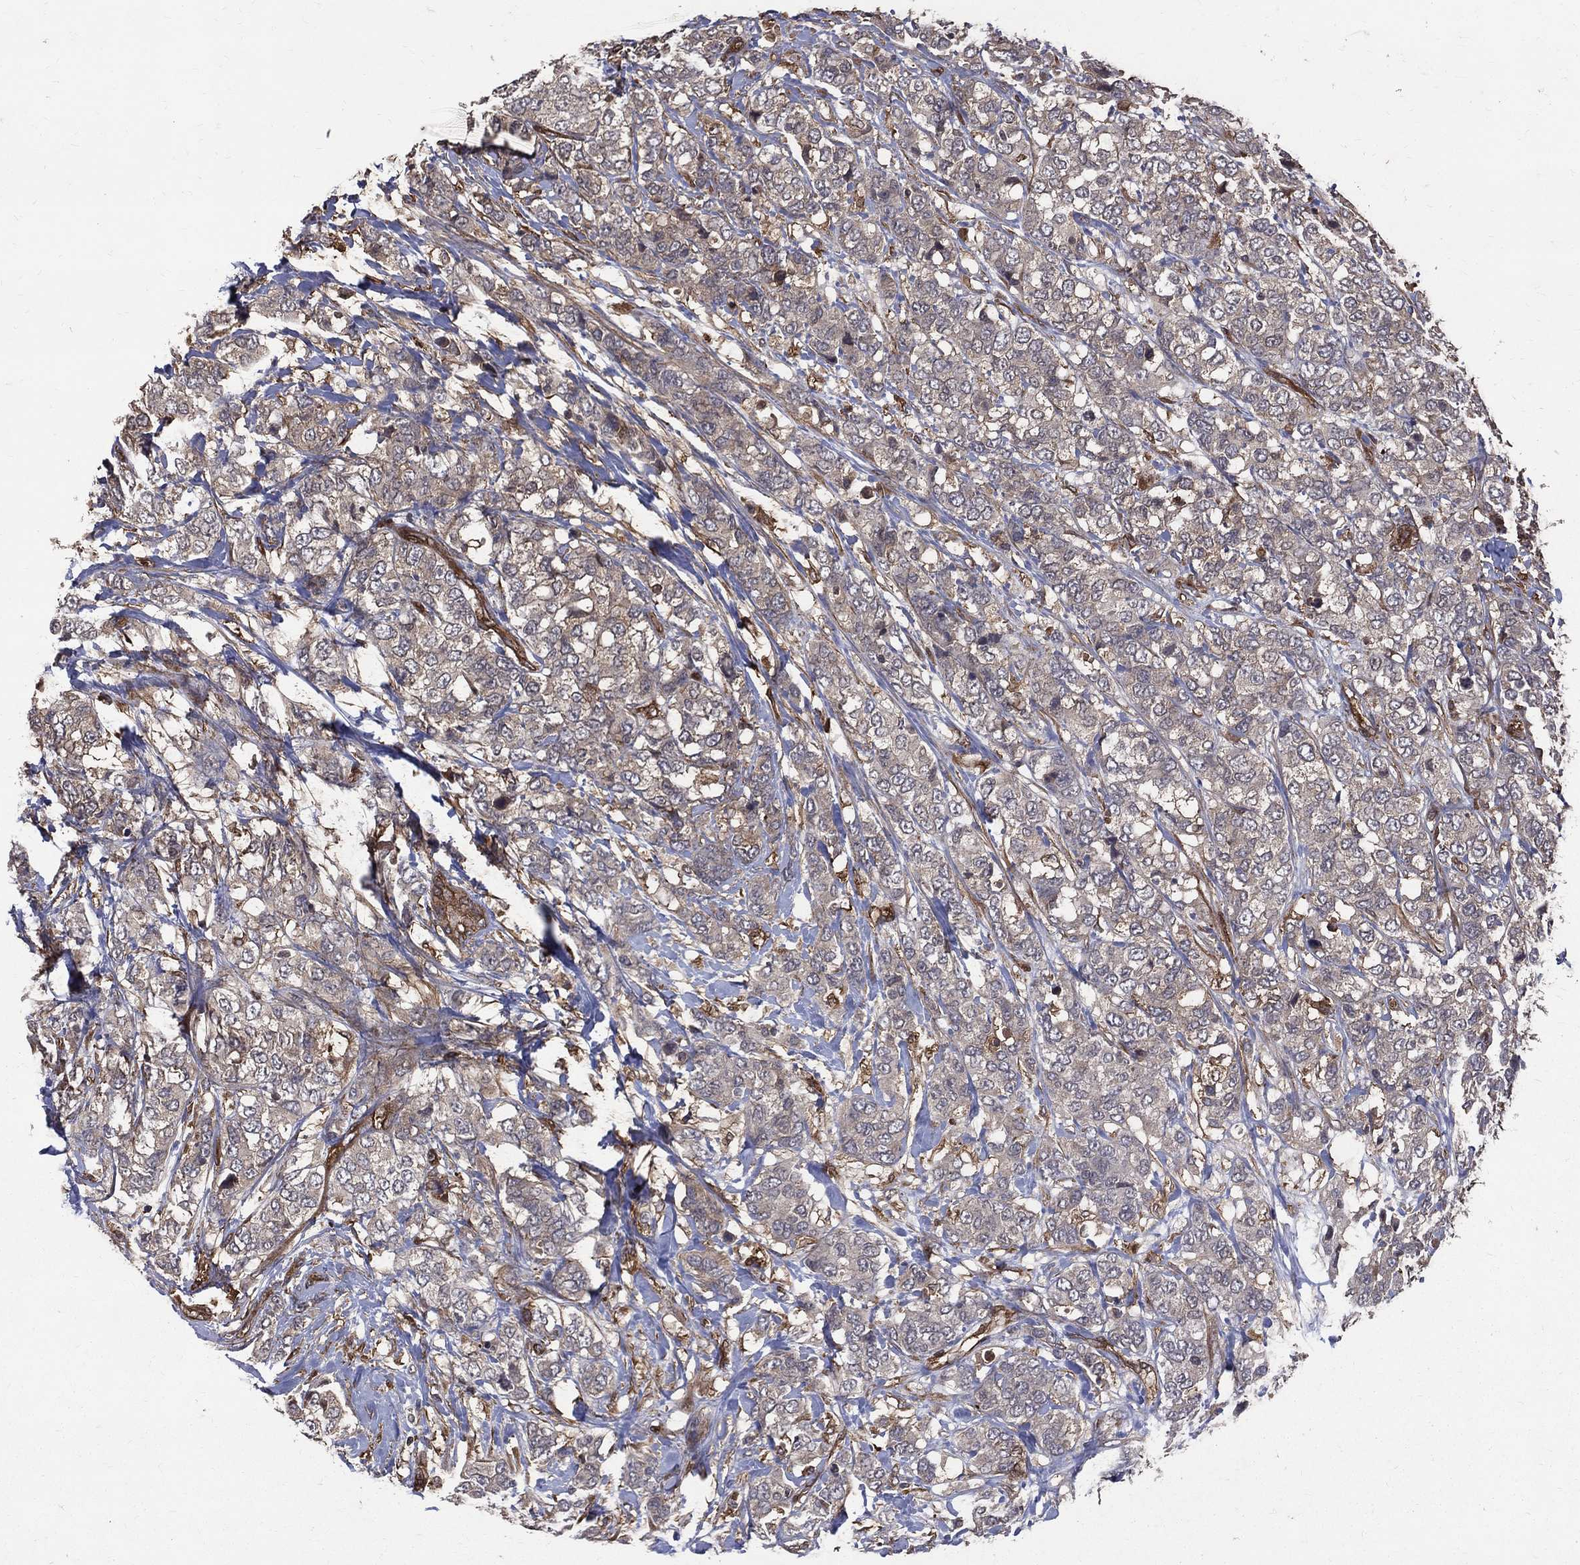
{"staining": {"intensity": "weak", "quantity": "<25%", "location": "cytoplasmic/membranous"}, "tissue": "breast cancer", "cell_type": "Tumor cells", "image_type": "cancer", "snomed": [{"axis": "morphology", "description": "Lobular carcinoma"}, {"axis": "topography", "description": "Breast"}], "caption": "Immunohistochemical staining of human breast cancer (lobular carcinoma) exhibits no significant expression in tumor cells. (DAB IHC, high magnification).", "gene": "DPYSL2", "patient": {"sex": "female", "age": 59}}